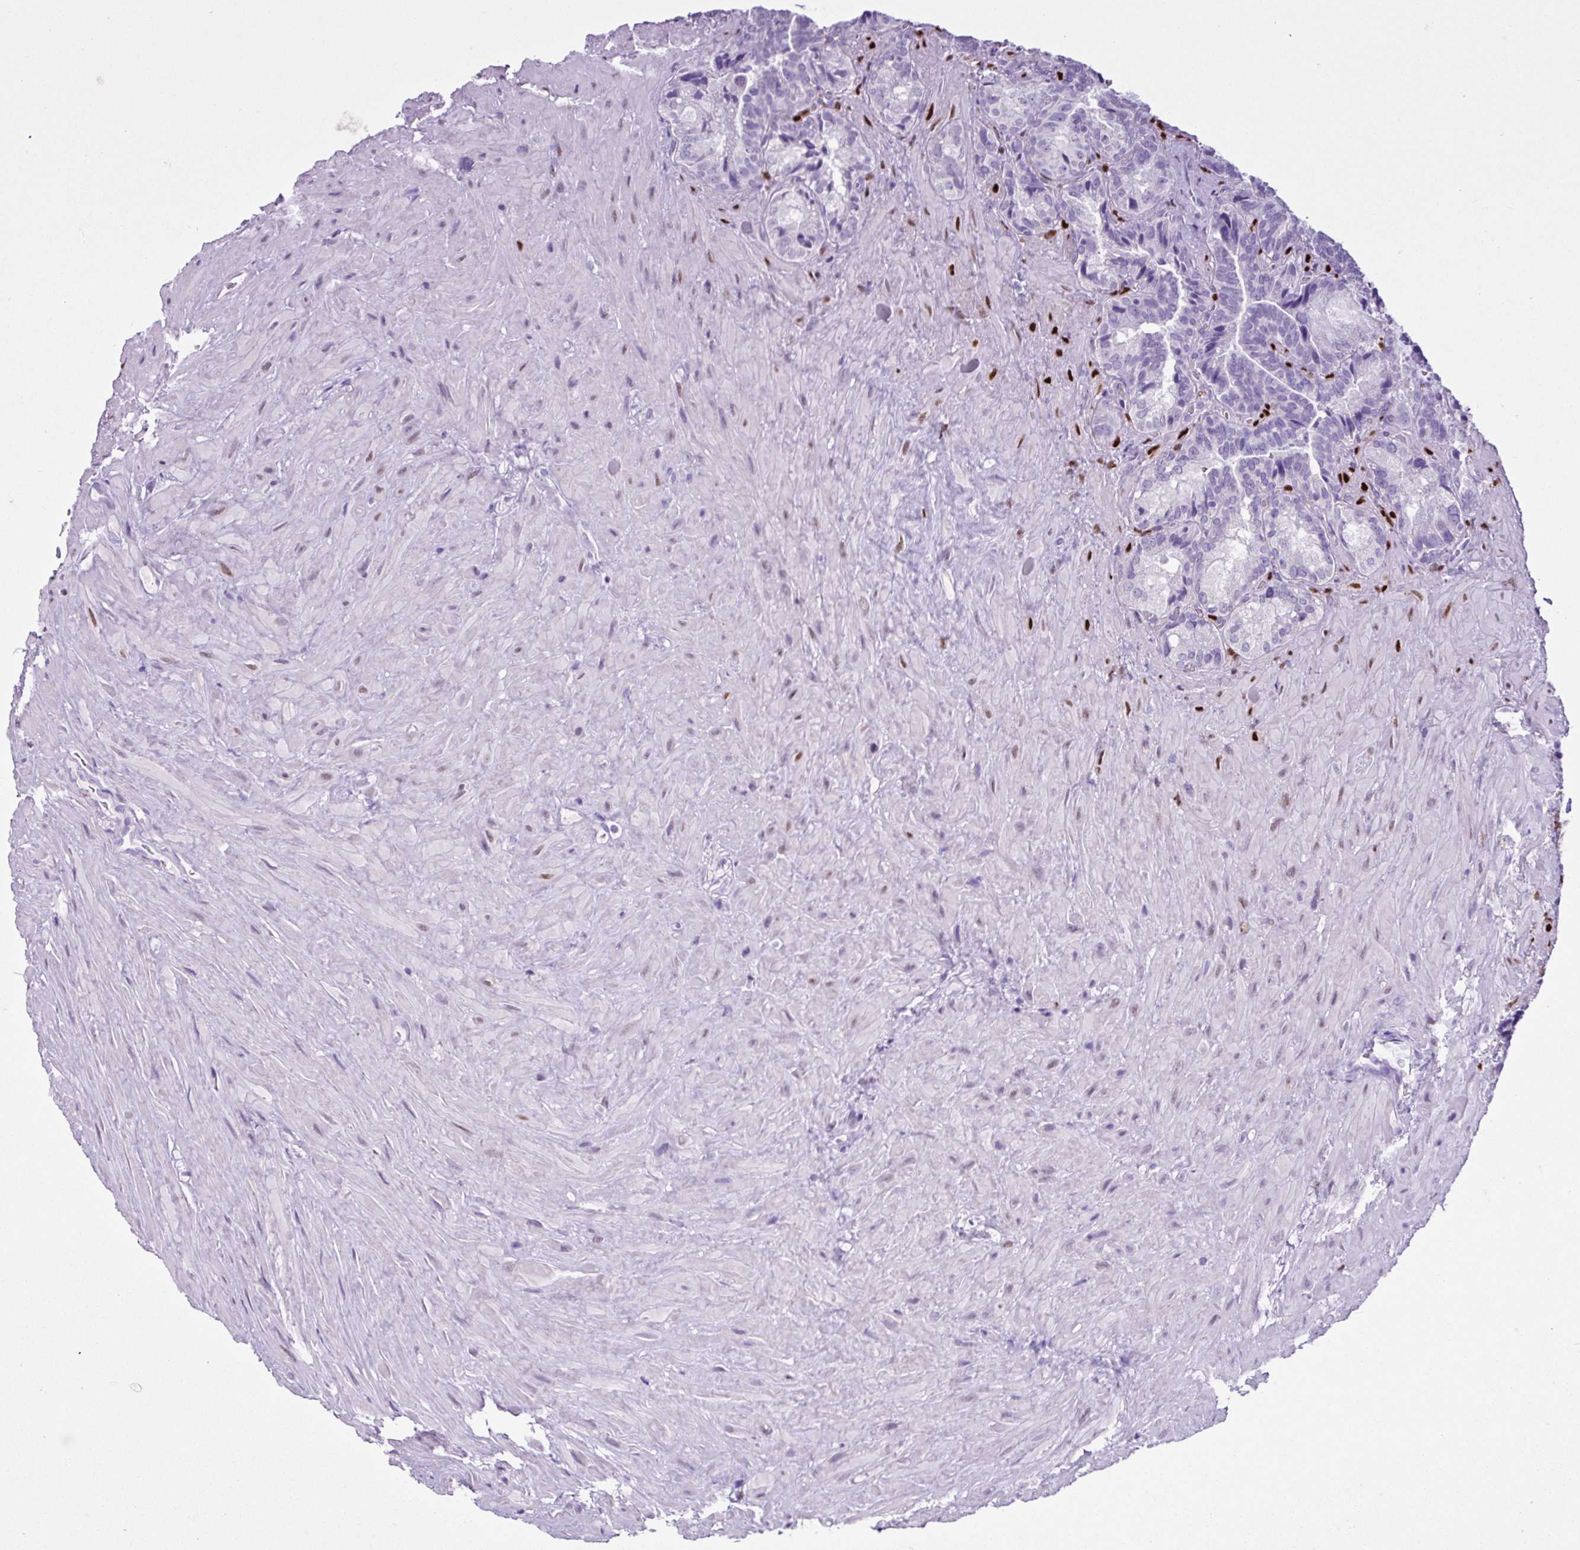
{"staining": {"intensity": "negative", "quantity": "none", "location": "none"}, "tissue": "seminal vesicle", "cell_type": "Glandular cells", "image_type": "normal", "snomed": [{"axis": "morphology", "description": "Normal tissue, NOS"}, {"axis": "topography", "description": "Seminal veicle"}], "caption": "This is a histopathology image of immunohistochemistry (IHC) staining of unremarkable seminal vesicle, which shows no positivity in glandular cells. (Stains: DAB immunohistochemistry (IHC) with hematoxylin counter stain, Microscopy: brightfield microscopy at high magnification).", "gene": "PGR", "patient": {"sex": "male", "age": 68}}